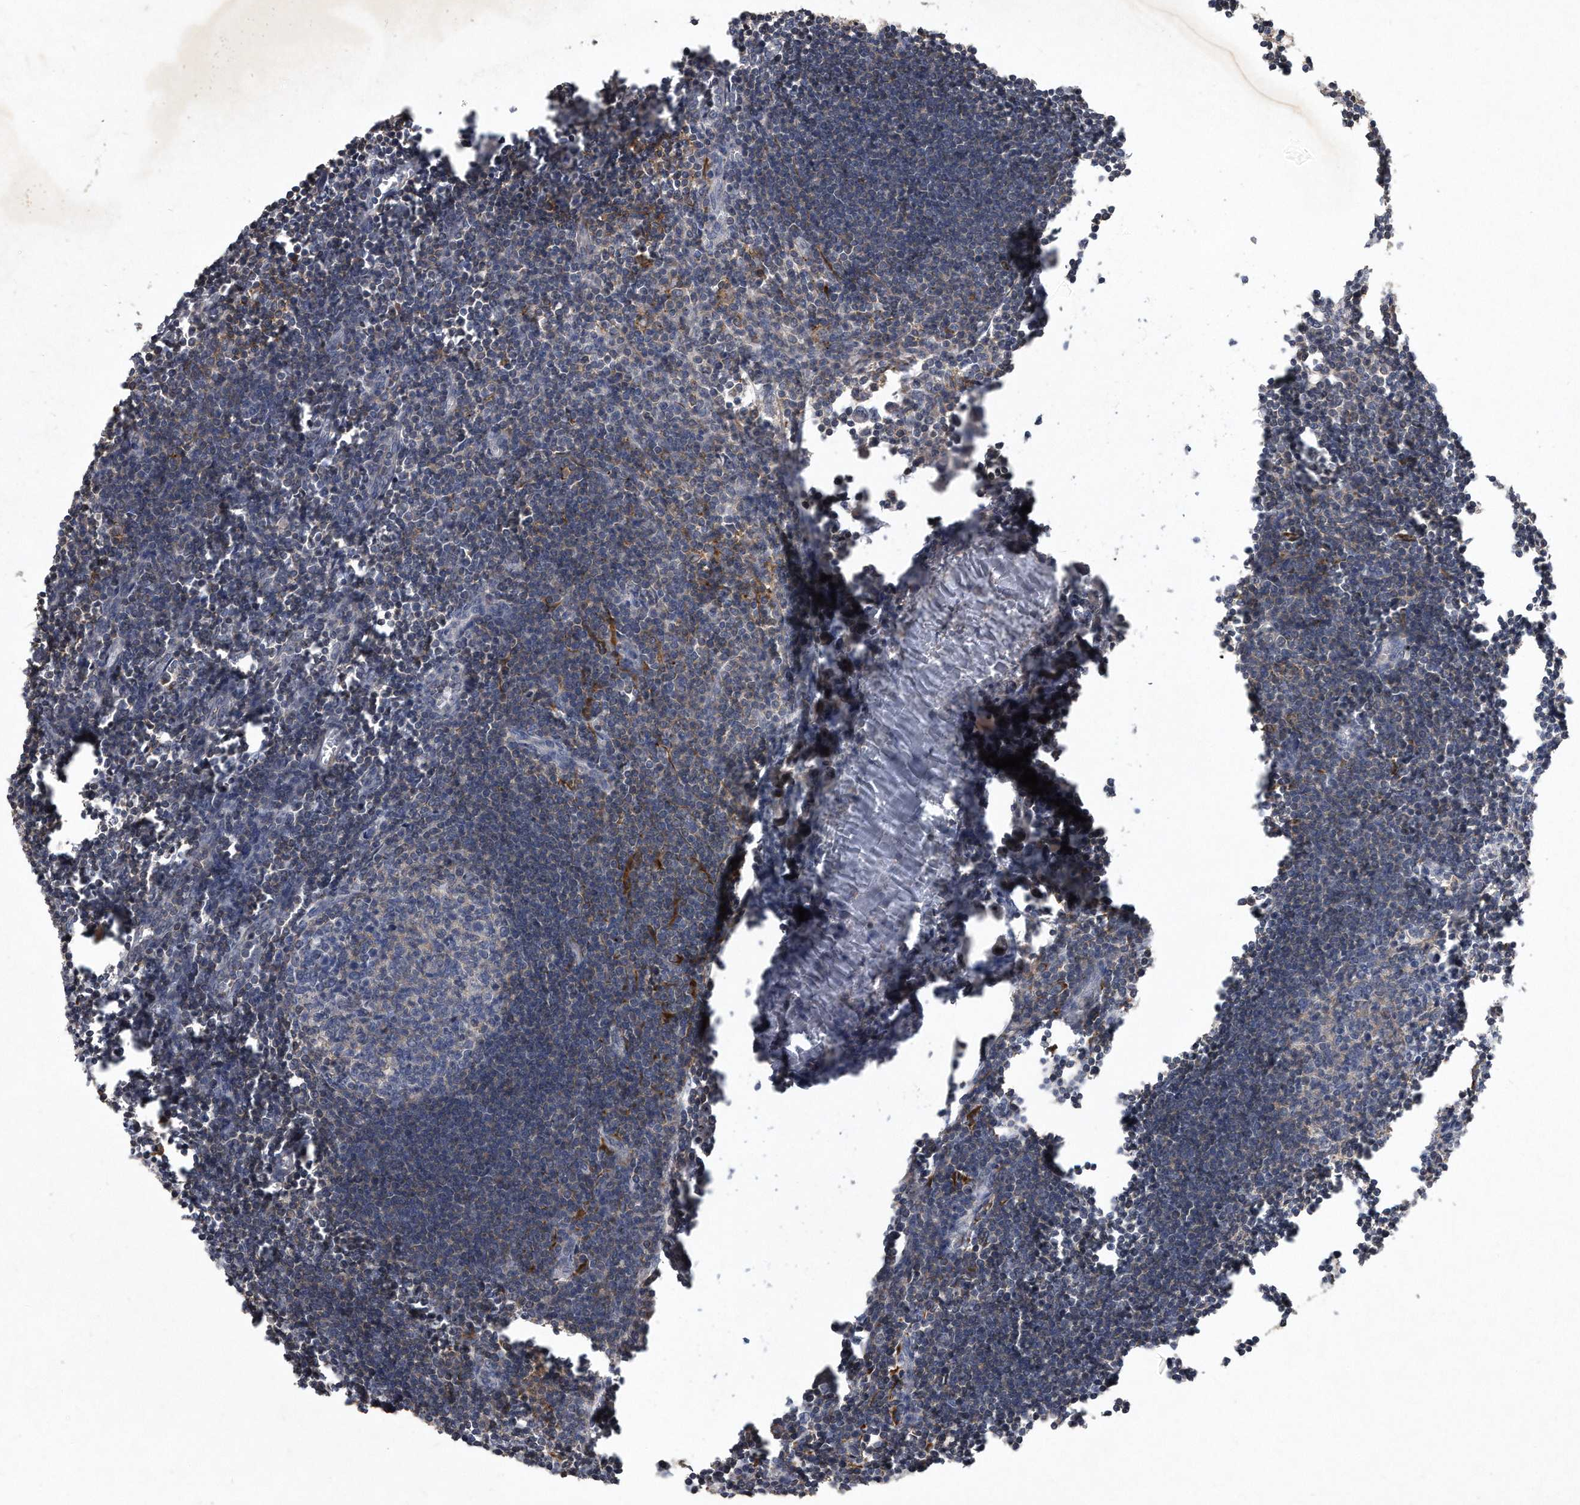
{"staining": {"intensity": "weak", "quantity": "25%-75%", "location": "cytoplasmic/membranous"}, "tissue": "lymph node", "cell_type": "Germinal center cells", "image_type": "normal", "snomed": [{"axis": "morphology", "description": "Normal tissue, NOS"}, {"axis": "morphology", "description": "Malignant melanoma, Metastatic site"}, {"axis": "topography", "description": "Lymph node"}], "caption": "A brown stain labels weak cytoplasmic/membranous staining of a protein in germinal center cells of unremarkable lymph node. (DAB IHC with brightfield microscopy, high magnification).", "gene": "PGBD2", "patient": {"sex": "male", "age": 41}}